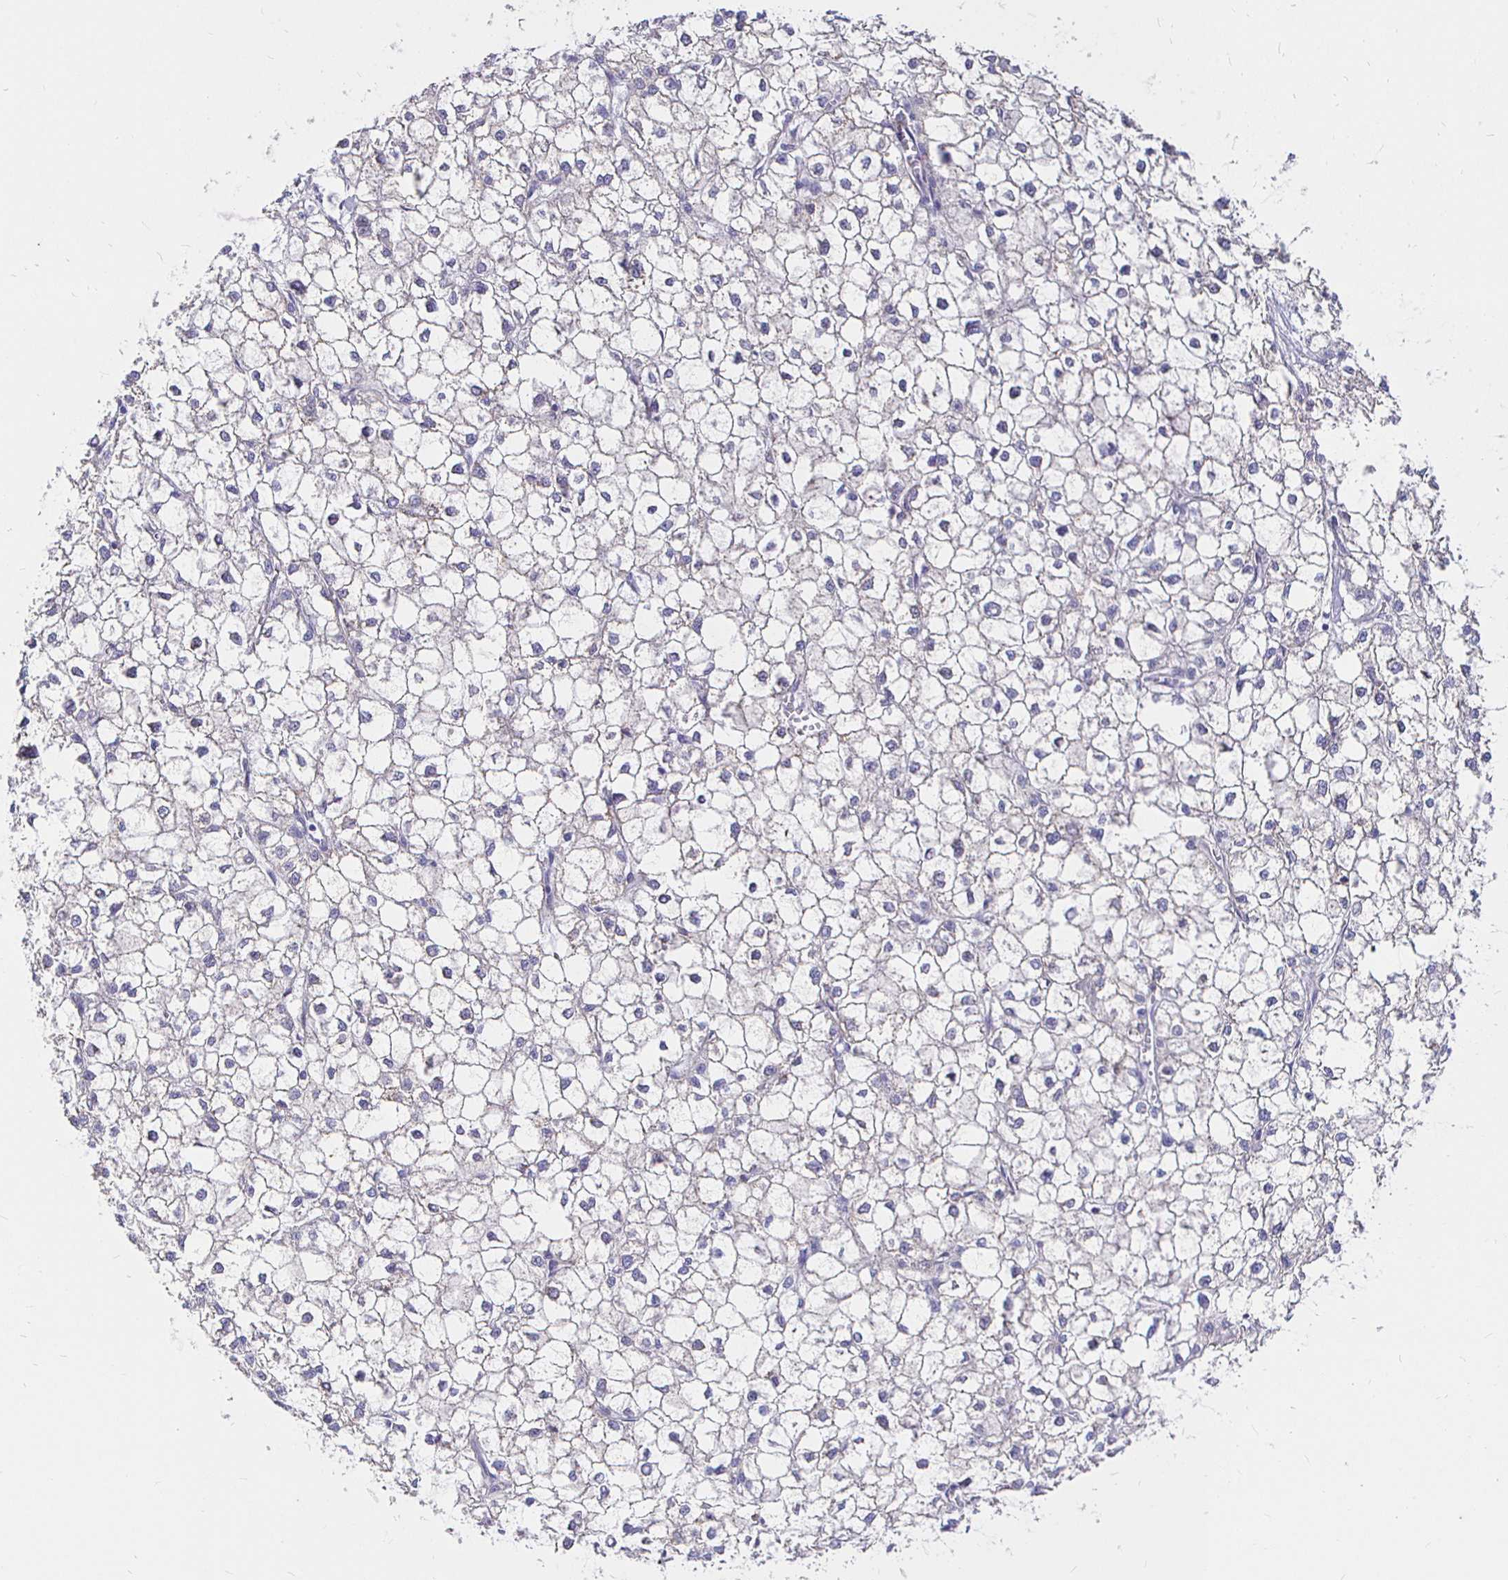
{"staining": {"intensity": "negative", "quantity": "none", "location": "none"}, "tissue": "liver cancer", "cell_type": "Tumor cells", "image_type": "cancer", "snomed": [{"axis": "morphology", "description": "Carcinoma, Hepatocellular, NOS"}, {"axis": "topography", "description": "Liver"}], "caption": "This image is of hepatocellular carcinoma (liver) stained with immunohistochemistry to label a protein in brown with the nuclei are counter-stained blue. There is no positivity in tumor cells.", "gene": "PALM2AKAP2", "patient": {"sex": "female", "age": 43}}